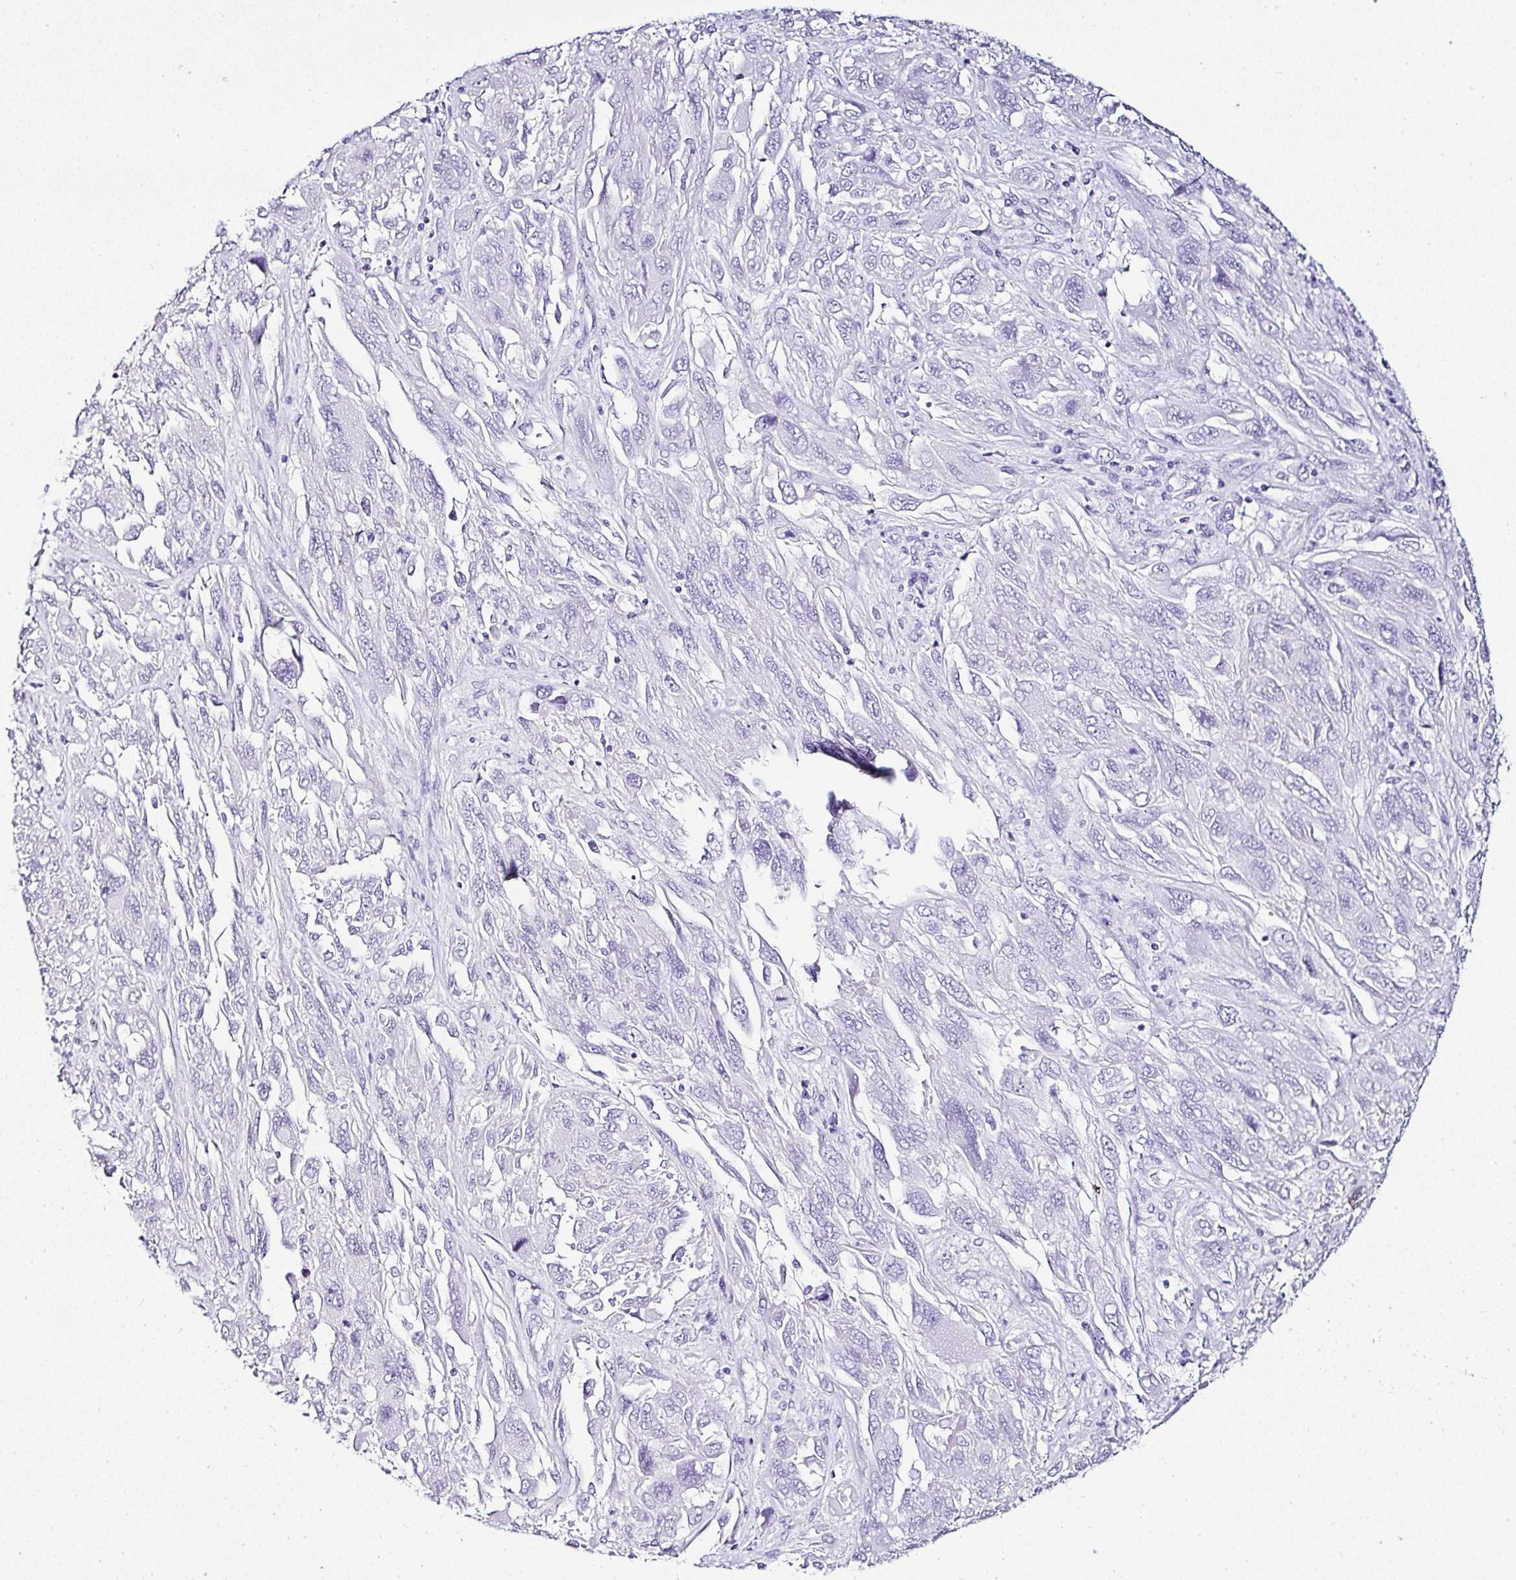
{"staining": {"intensity": "negative", "quantity": "none", "location": "none"}, "tissue": "melanoma", "cell_type": "Tumor cells", "image_type": "cancer", "snomed": [{"axis": "morphology", "description": "Malignant melanoma, NOS"}, {"axis": "topography", "description": "Skin"}], "caption": "Immunohistochemistry image of neoplastic tissue: malignant melanoma stained with DAB exhibits no significant protein expression in tumor cells.", "gene": "SERPINB3", "patient": {"sex": "female", "age": 91}}